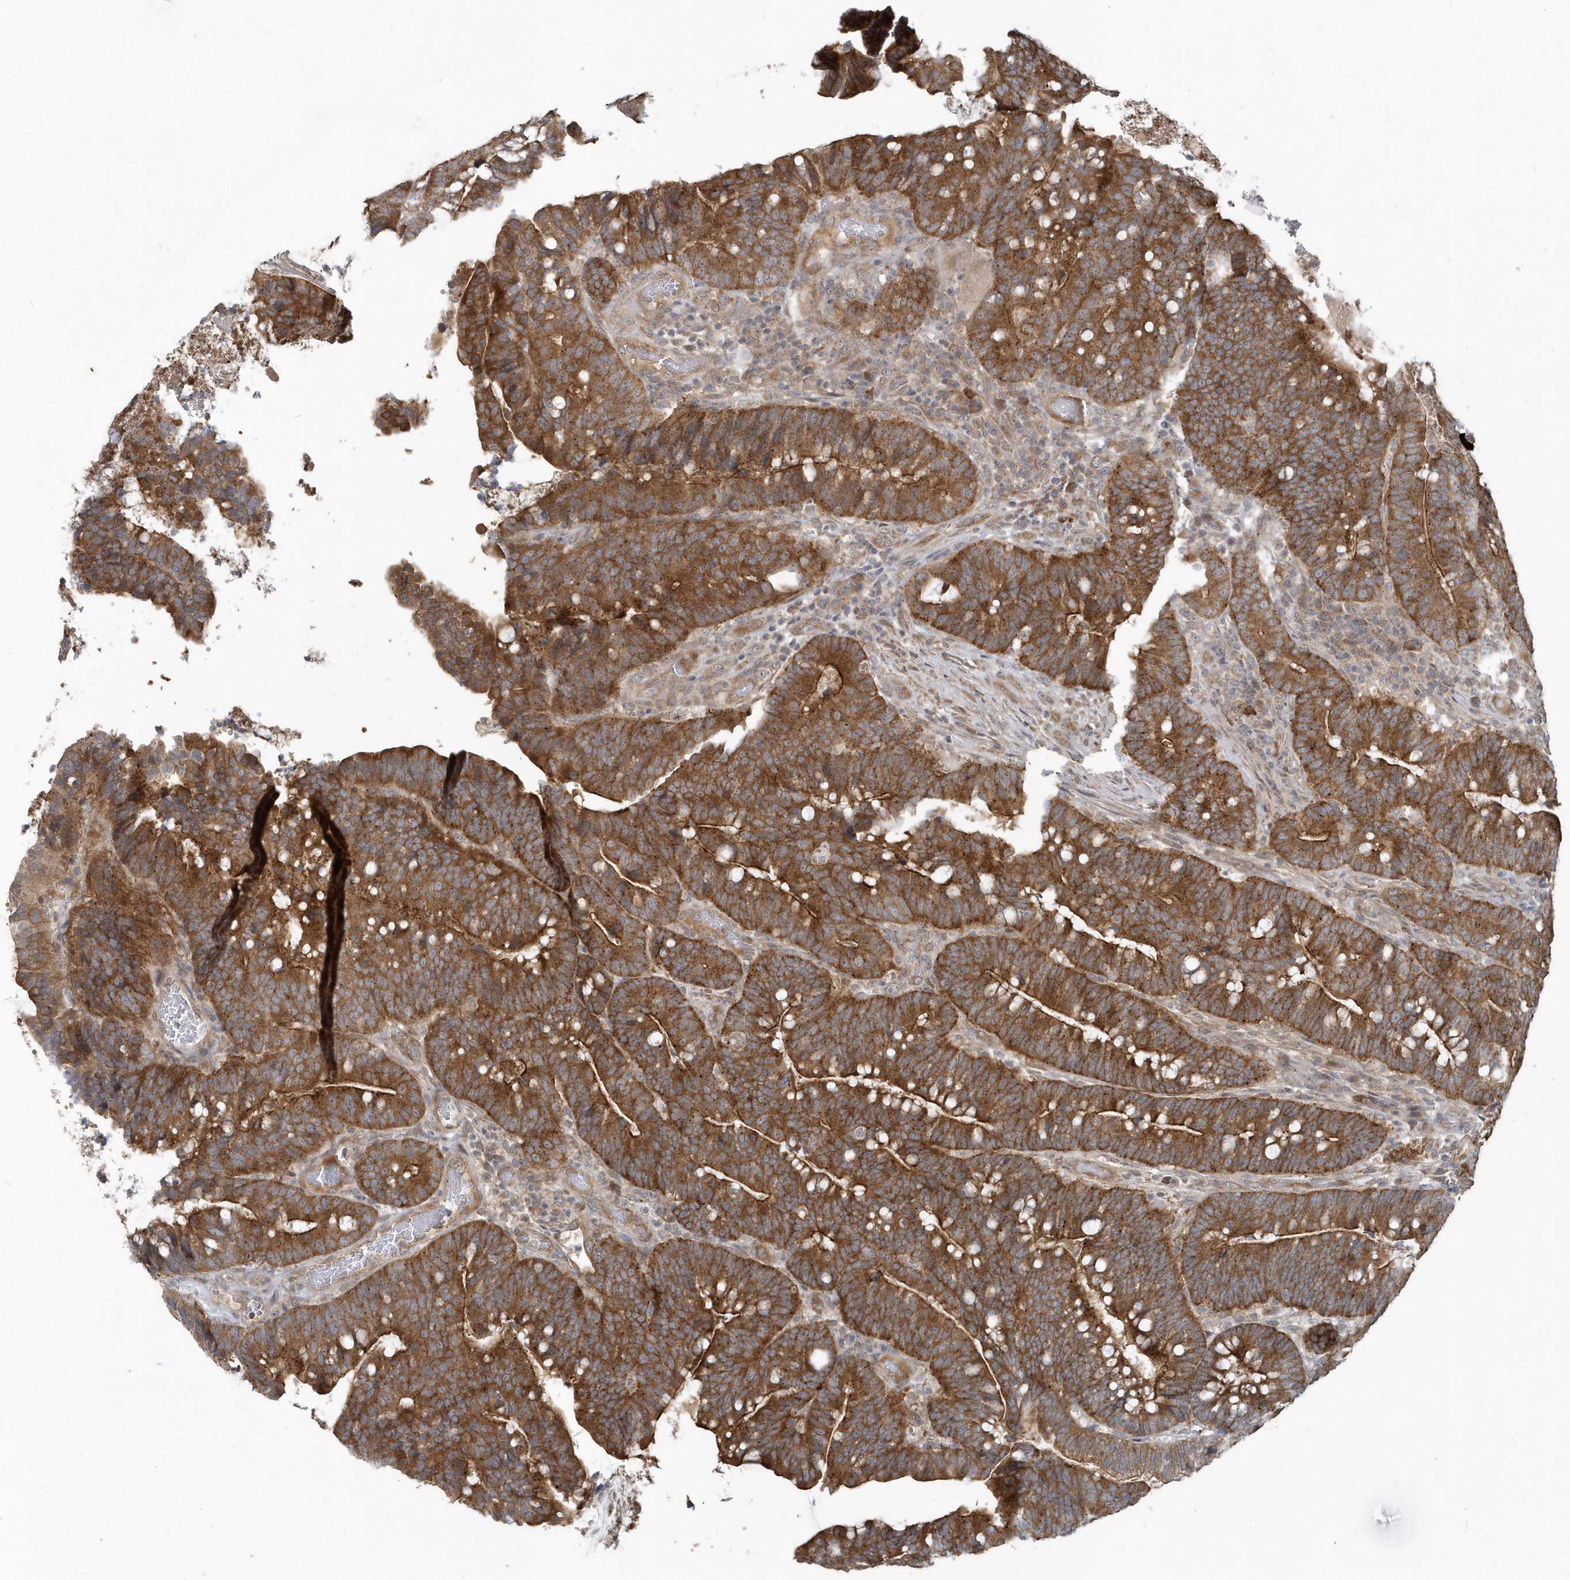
{"staining": {"intensity": "strong", "quantity": ">75%", "location": "cytoplasmic/membranous"}, "tissue": "colorectal cancer", "cell_type": "Tumor cells", "image_type": "cancer", "snomed": [{"axis": "morphology", "description": "Adenocarcinoma, NOS"}, {"axis": "topography", "description": "Colon"}], "caption": "Human adenocarcinoma (colorectal) stained with a brown dye shows strong cytoplasmic/membranous positive expression in approximately >75% of tumor cells.", "gene": "STIM2", "patient": {"sex": "female", "age": 66}}